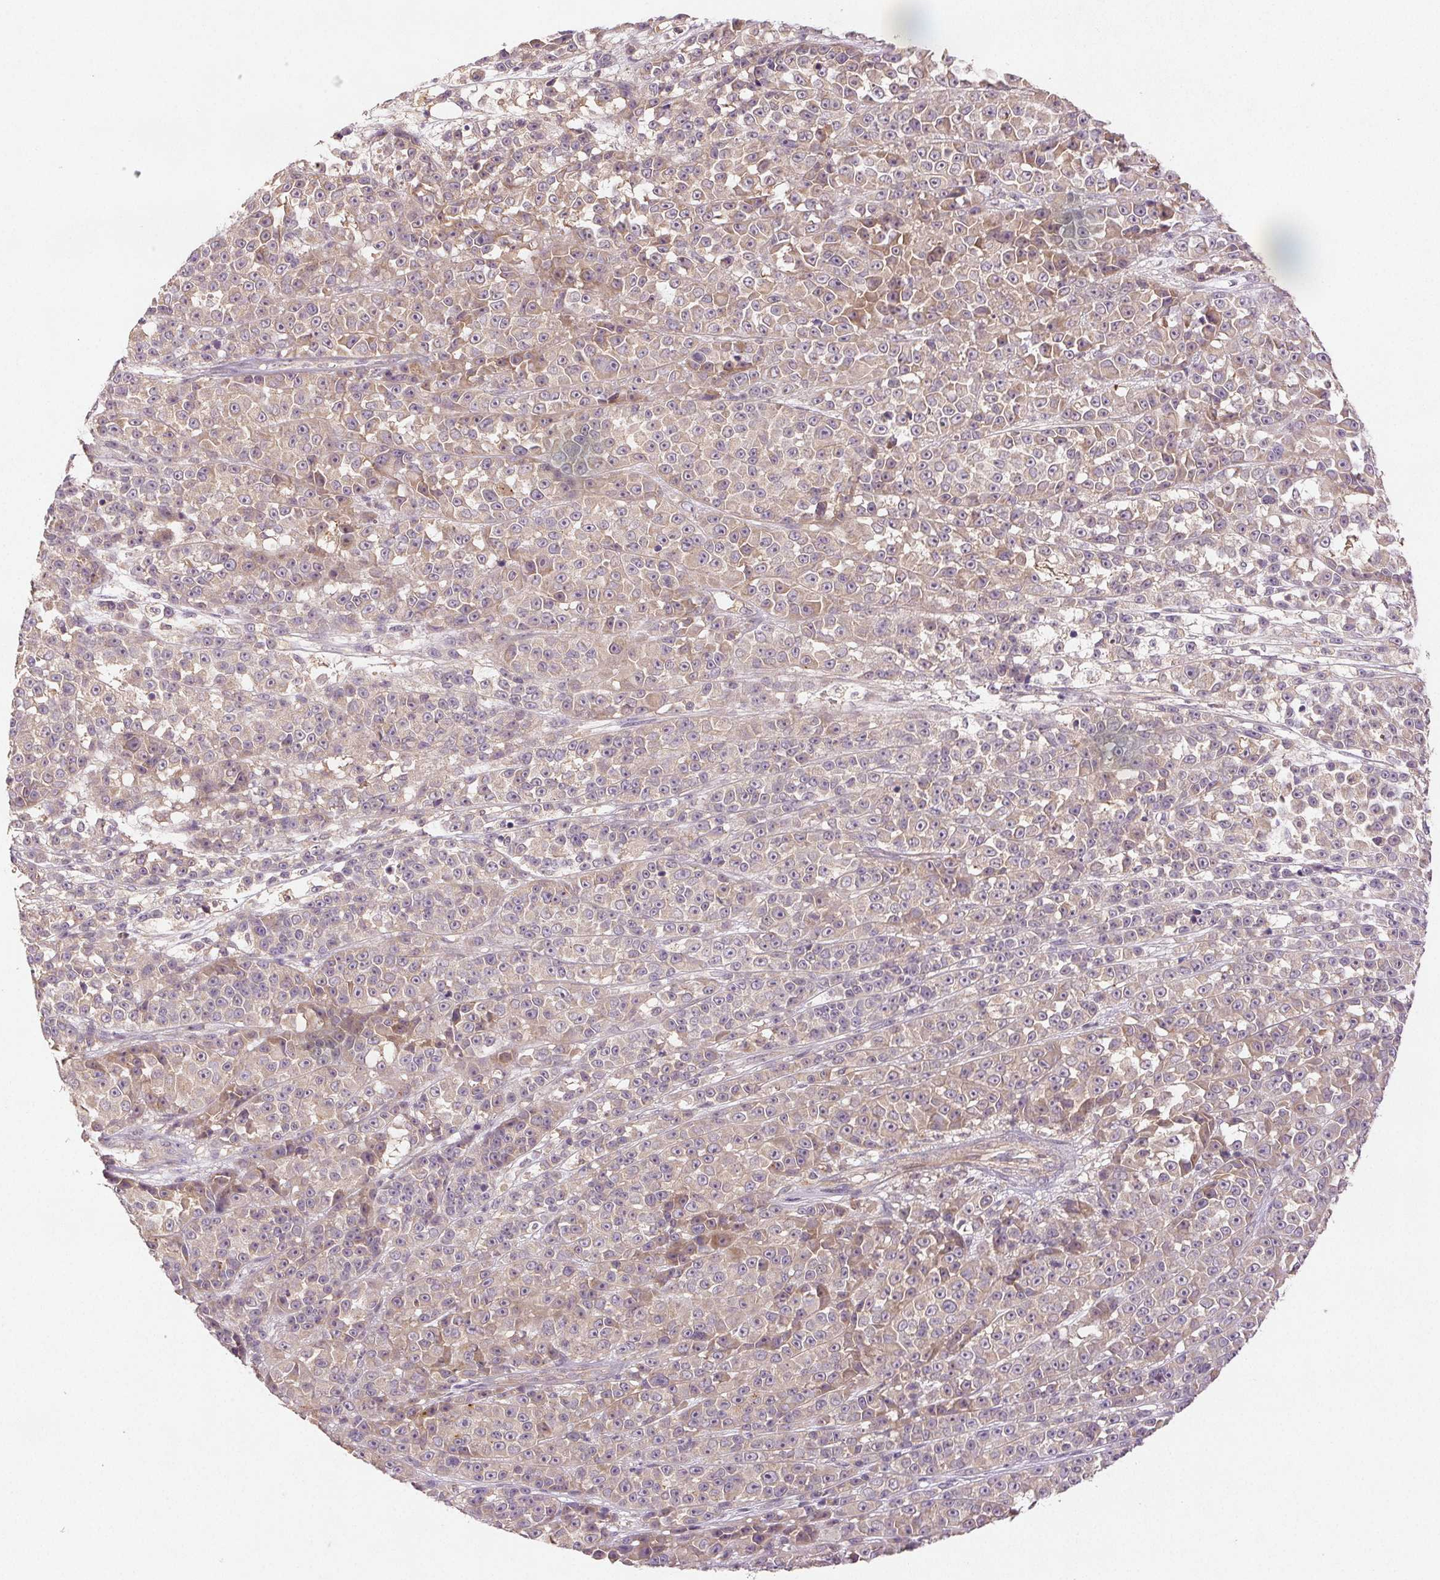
{"staining": {"intensity": "negative", "quantity": "none", "location": "none"}, "tissue": "melanoma", "cell_type": "Tumor cells", "image_type": "cancer", "snomed": [{"axis": "morphology", "description": "Malignant melanoma, NOS"}, {"axis": "topography", "description": "Skin"}, {"axis": "topography", "description": "Skin of back"}], "caption": "Micrograph shows no protein staining in tumor cells of malignant melanoma tissue.", "gene": "YIF1B", "patient": {"sex": "male", "age": 91}}